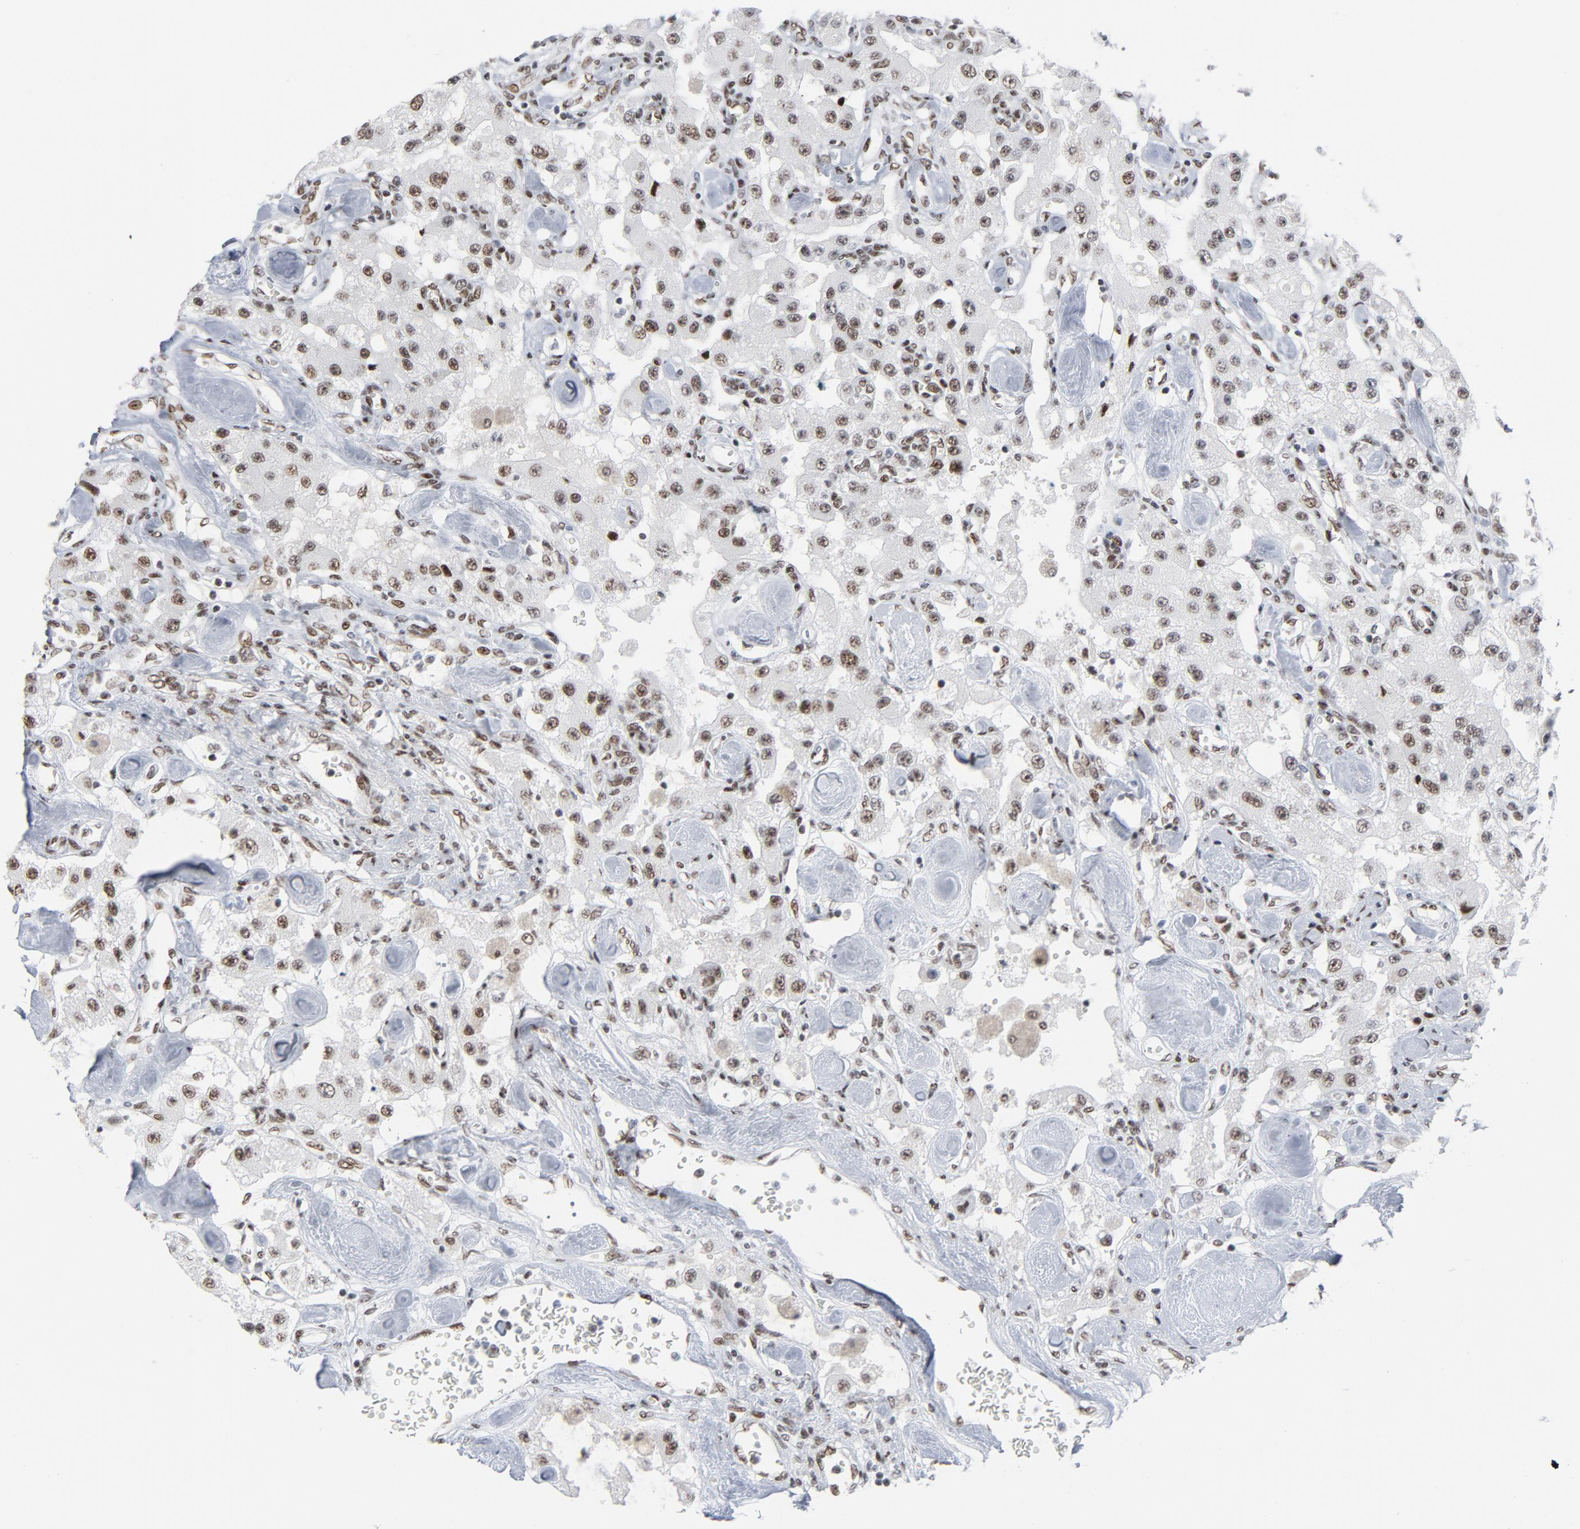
{"staining": {"intensity": "moderate", "quantity": ">75%", "location": "nuclear"}, "tissue": "carcinoid", "cell_type": "Tumor cells", "image_type": "cancer", "snomed": [{"axis": "morphology", "description": "Carcinoid, malignant, NOS"}, {"axis": "topography", "description": "Pancreas"}], "caption": "Malignant carcinoid tissue demonstrates moderate nuclear staining in about >75% of tumor cells", "gene": "HSF1", "patient": {"sex": "male", "age": 41}}